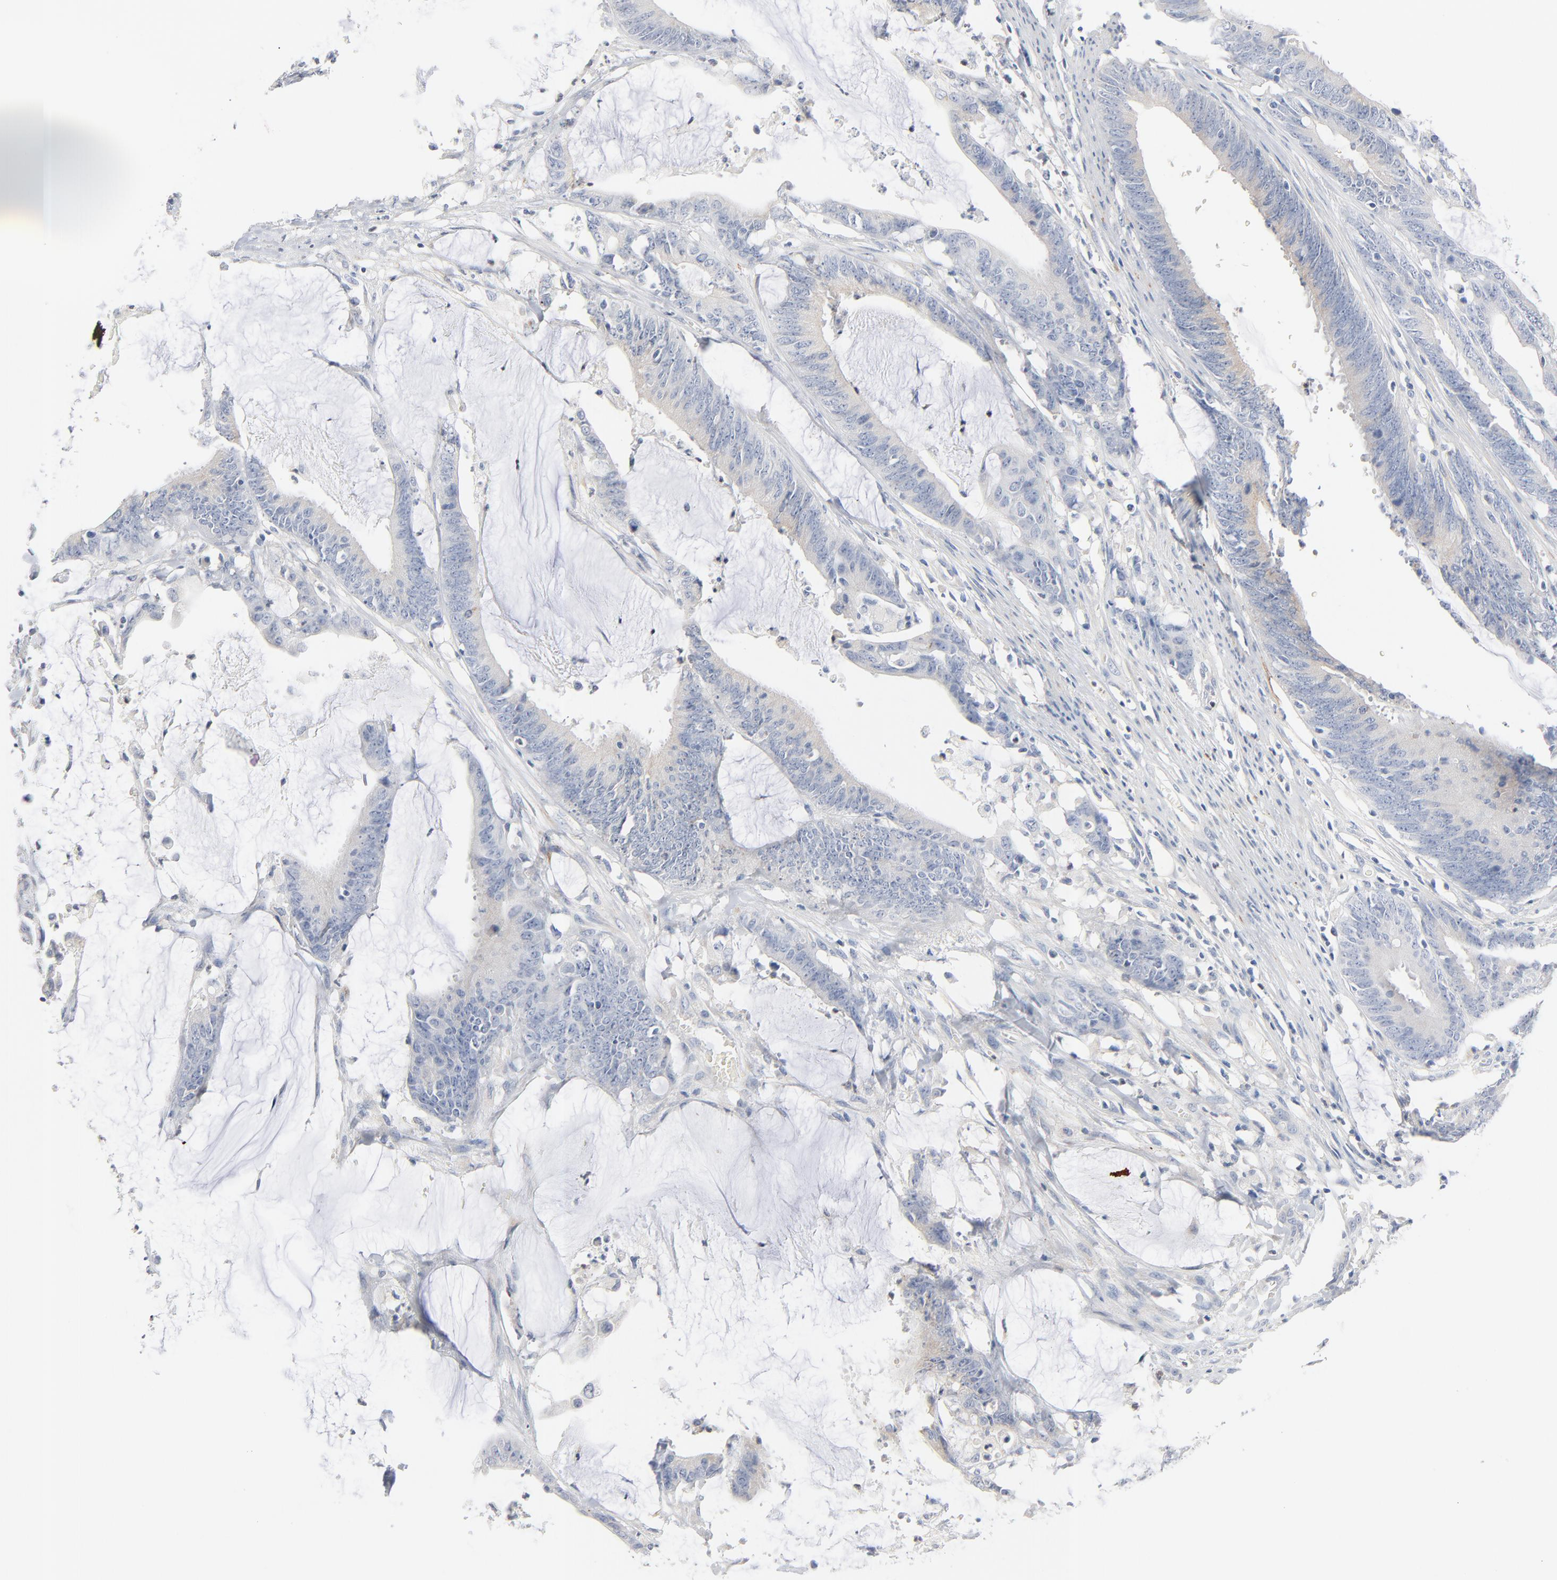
{"staining": {"intensity": "negative", "quantity": "none", "location": "none"}, "tissue": "colorectal cancer", "cell_type": "Tumor cells", "image_type": "cancer", "snomed": [{"axis": "morphology", "description": "Adenocarcinoma, NOS"}, {"axis": "topography", "description": "Rectum"}], "caption": "Colorectal cancer (adenocarcinoma) was stained to show a protein in brown. There is no significant expression in tumor cells. Brightfield microscopy of immunohistochemistry stained with DAB (3,3'-diaminobenzidine) (brown) and hematoxylin (blue), captured at high magnification.", "gene": "IFT43", "patient": {"sex": "female", "age": 66}}